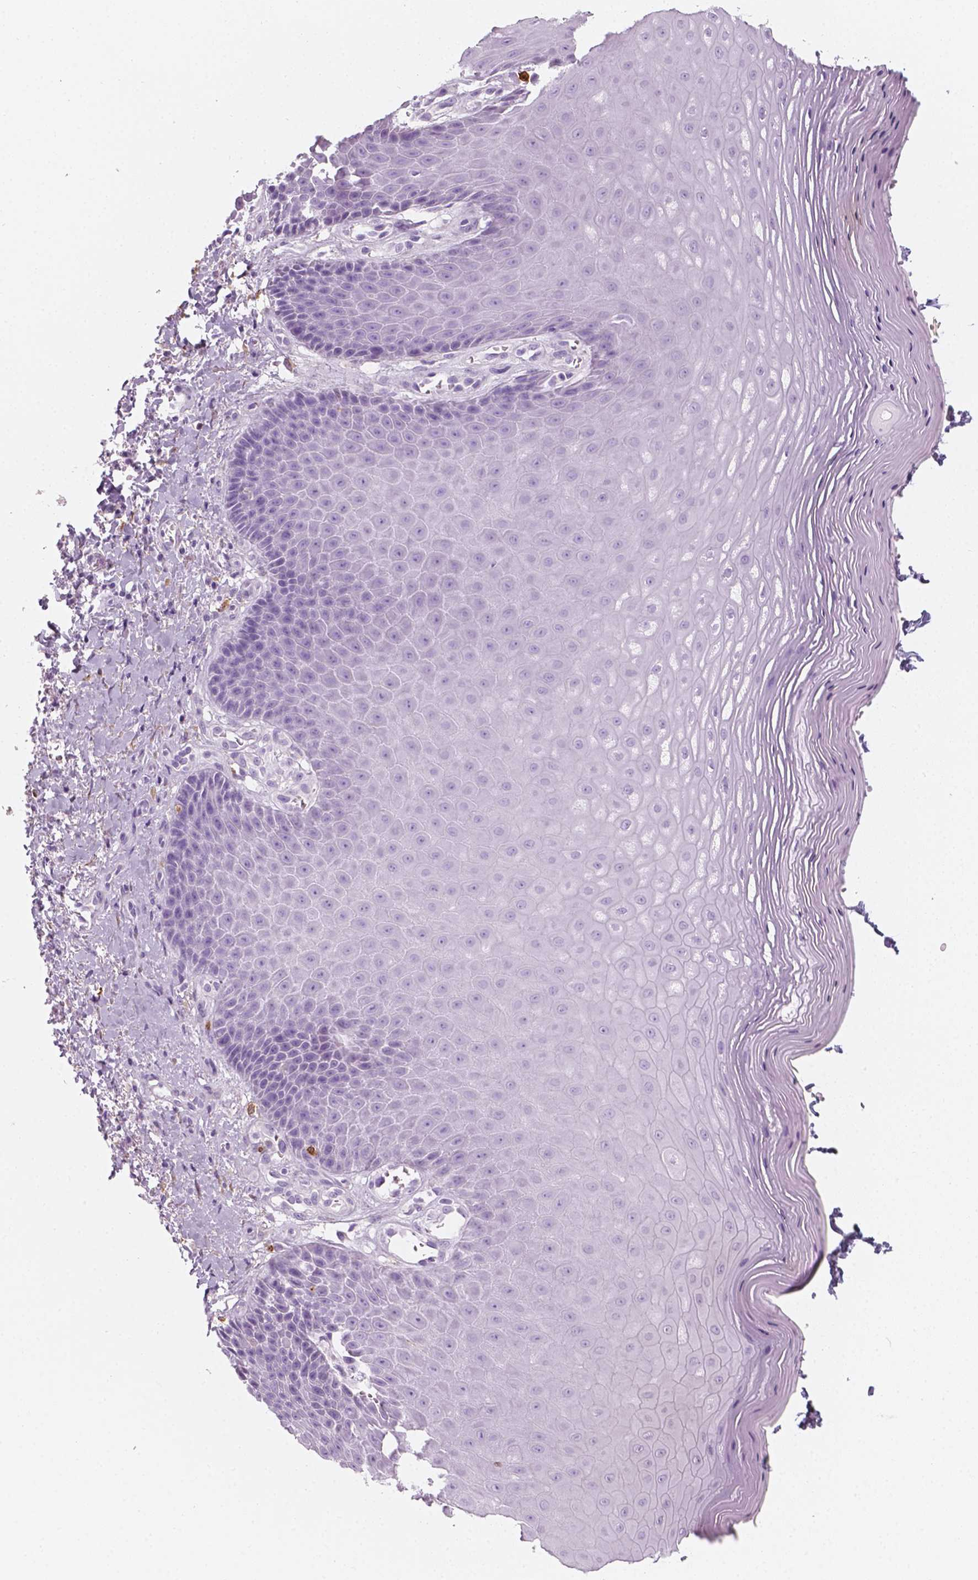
{"staining": {"intensity": "negative", "quantity": "none", "location": "none"}, "tissue": "vagina", "cell_type": "Squamous epithelial cells", "image_type": "normal", "snomed": [{"axis": "morphology", "description": "Normal tissue, NOS"}, {"axis": "topography", "description": "Vagina"}], "caption": "Human vagina stained for a protein using IHC demonstrates no positivity in squamous epithelial cells.", "gene": "CES1", "patient": {"sex": "female", "age": 83}}